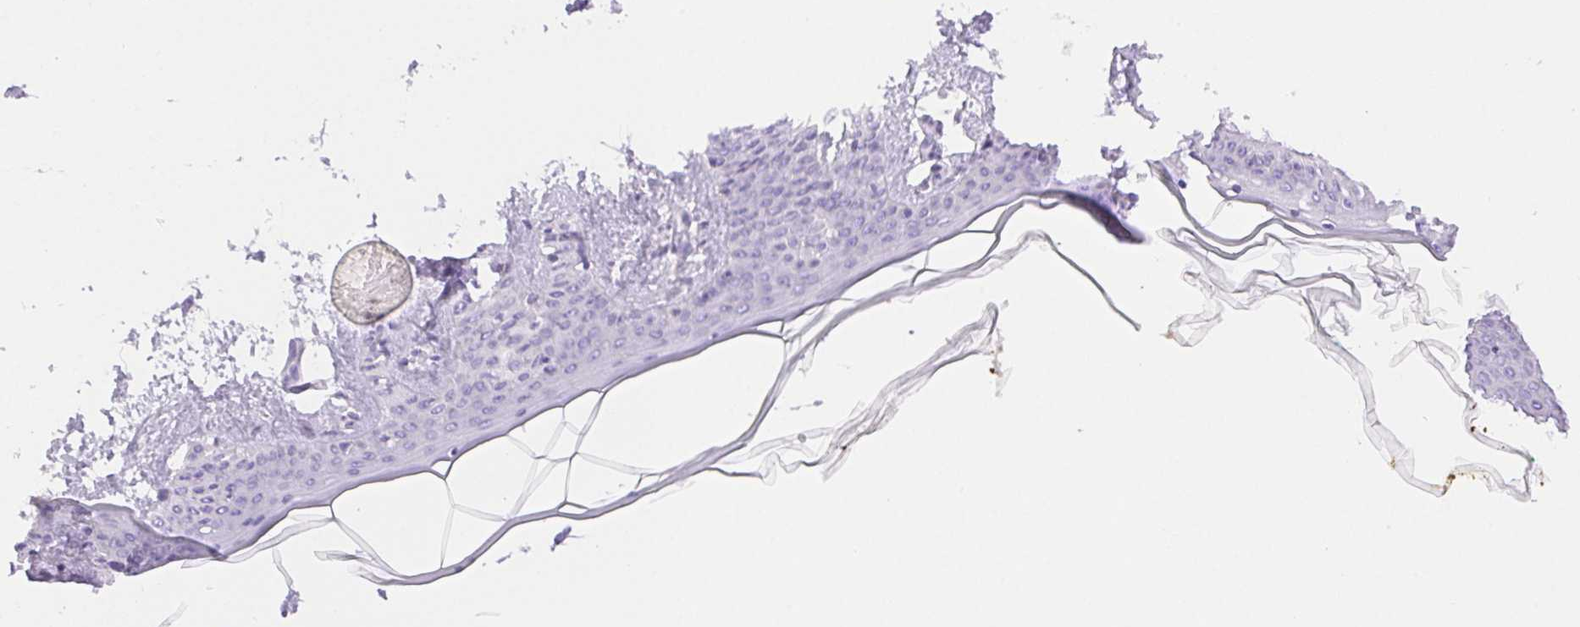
{"staining": {"intensity": "negative", "quantity": "none", "location": "none"}, "tissue": "skin", "cell_type": "Fibroblasts", "image_type": "normal", "snomed": [{"axis": "morphology", "description": "Normal tissue, NOS"}, {"axis": "topography", "description": "Skin"}], "caption": "An IHC image of unremarkable skin is shown. There is no staining in fibroblasts of skin. (Stains: DAB (3,3'-diaminobenzidine) immunohistochemistry (IHC) with hematoxylin counter stain, Microscopy: brightfield microscopy at high magnification).", "gene": "SPACA4", "patient": {"sex": "female", "age": 34}}